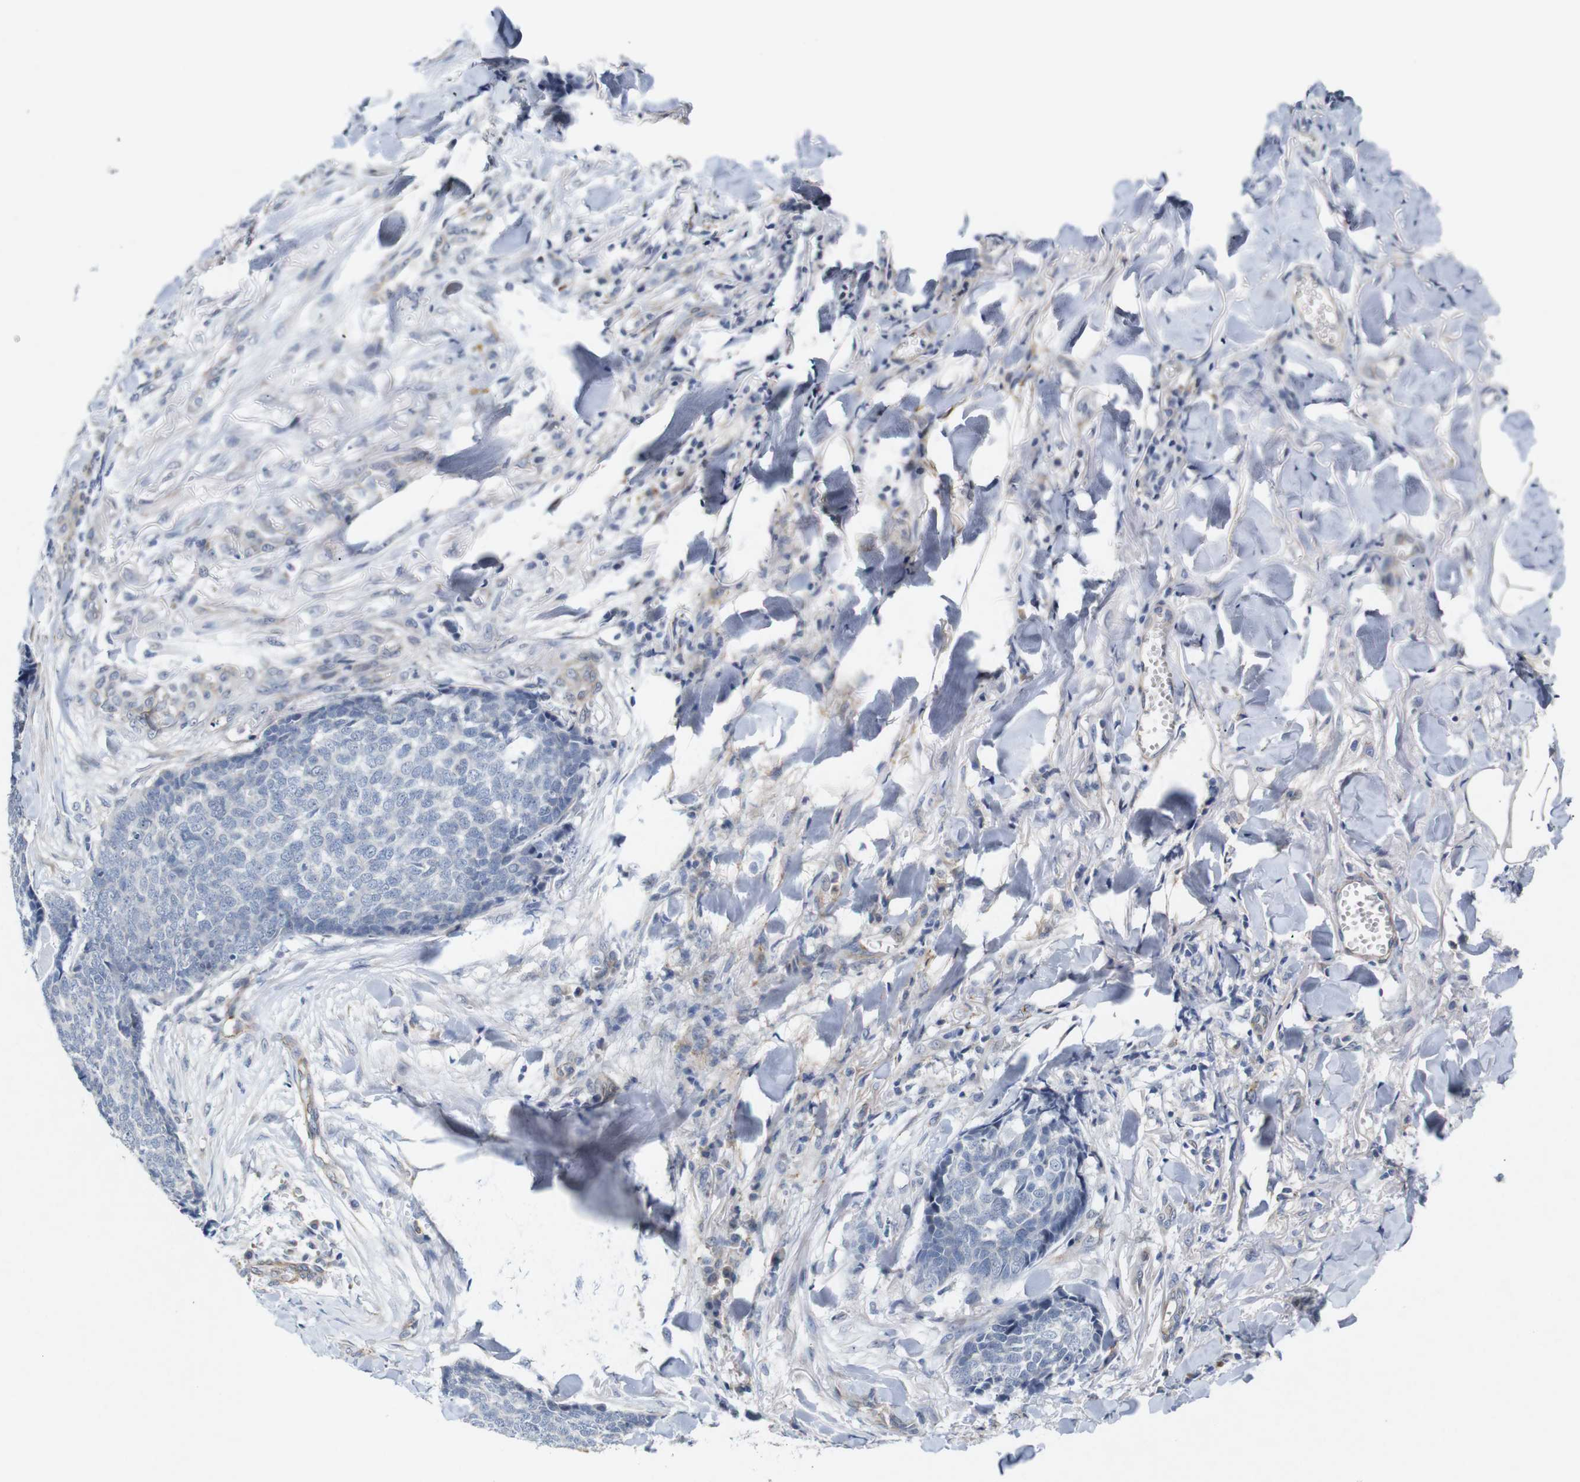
{"staining": {"intensity": "negative", "quantity": "none", "location": "none"}, "tissue": "skin cancer", "cell_type": "Tumor cells", "image_type": "cancer", "snomed": [{"axis": "morphology", "description": "Basal cell carcinoma"}, {"axis": "topography", "description": "Skin"}], "caption": "An immunohistochemistry photomicrograph of skin cancer is shown. There is no staining in tumor cells of skin cancer. The staining is performed using DAB brown chromogen with nuclei counter-stained in using hematoxylin.", "gene": "CYB561", "patient": {"sex": "male", "age": 84}}